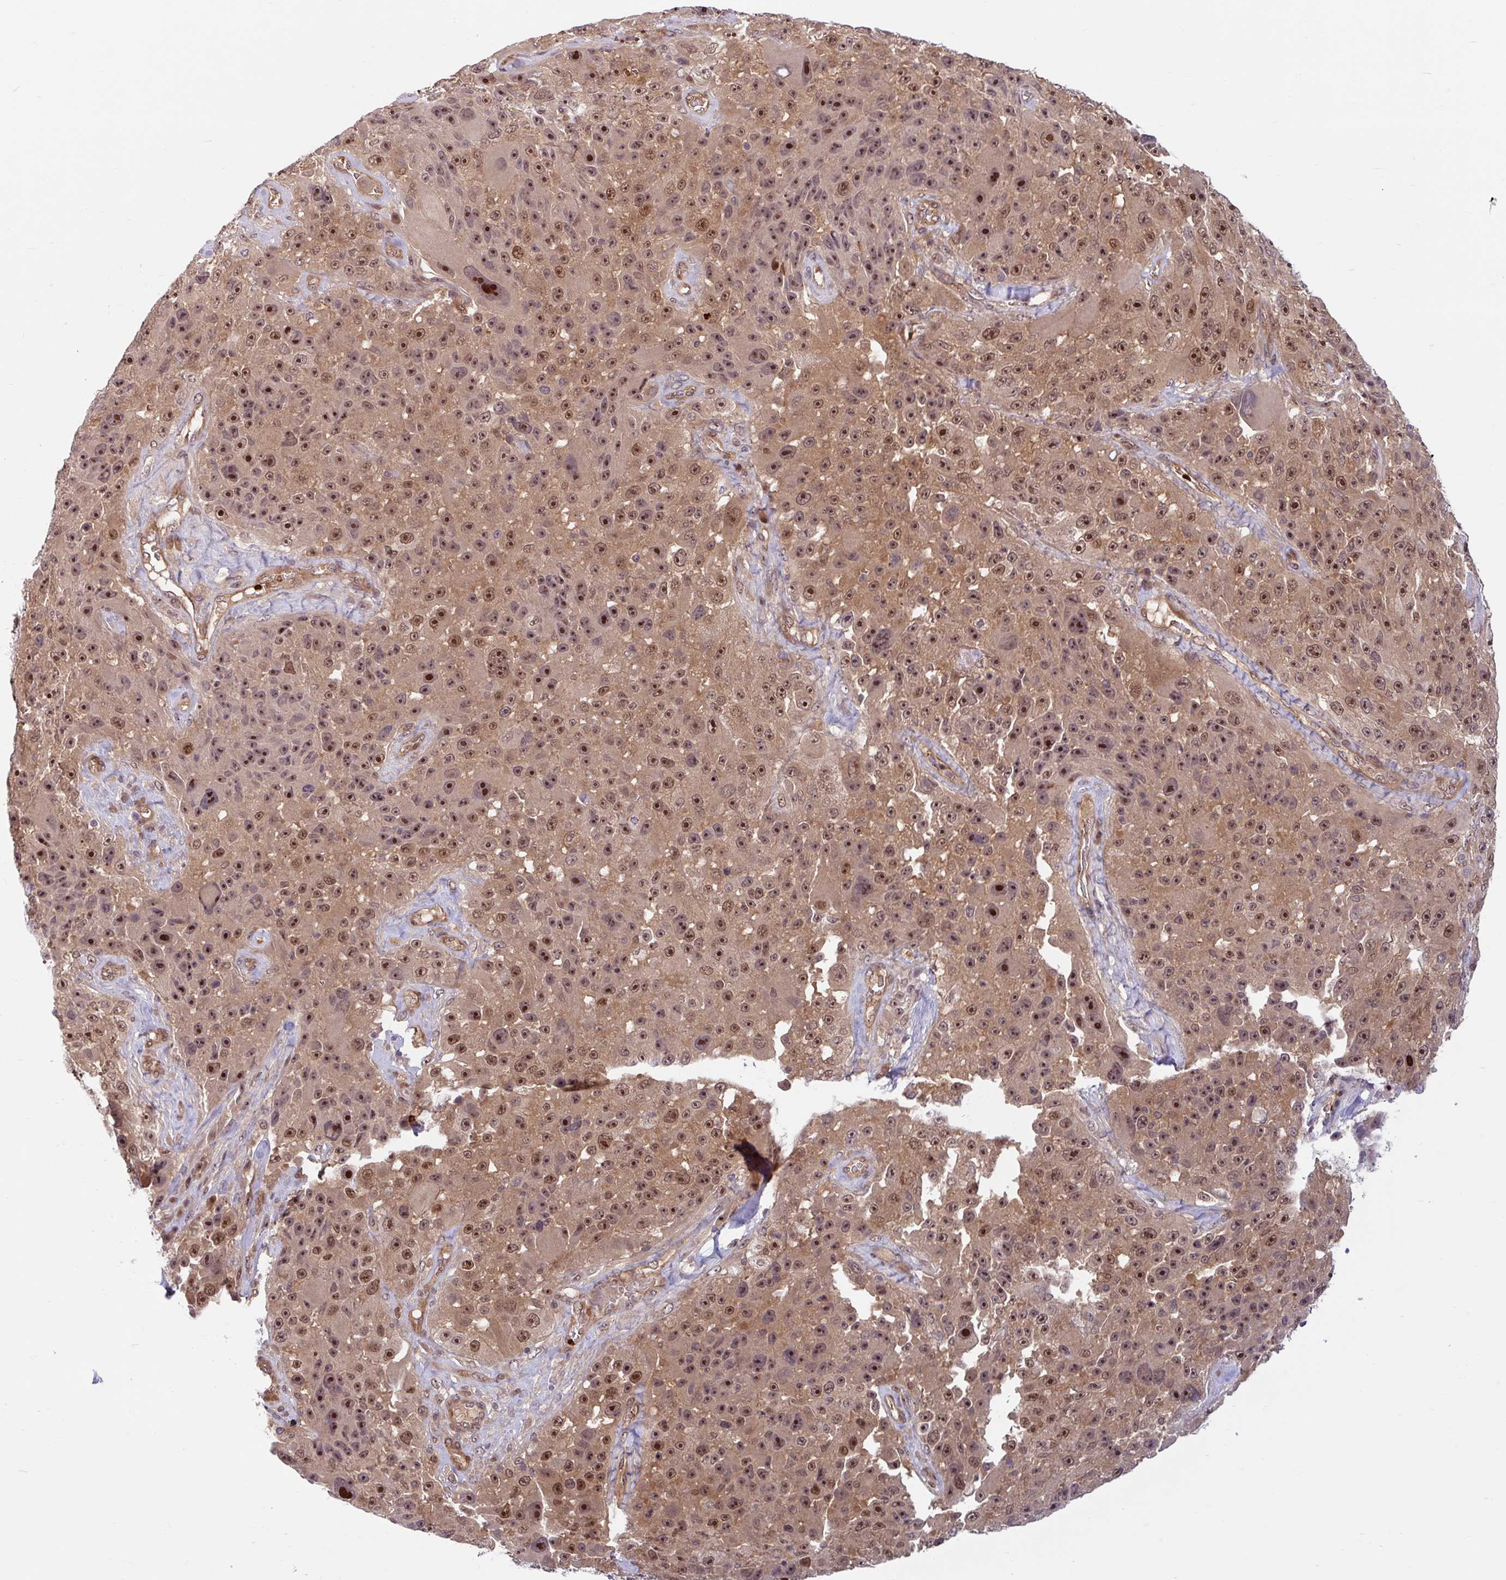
{"staining": {"intensity": "strong", "quantity": ">75%", "location": "cytoplasmic/membranous,nuclear"}, "tissue": "melanoma", "cell_type": "Tumor cells", "image_type": "cancer", "snomed": [{"axis": "morphology", "description": "Malignant melanoma, Metastatic site"}, {"axis": "topography", "description": "Lymph node"}], "caption": "Tumor cells exhibit strong cytoplasmic/membranous and nuclear expression in approximately >75% of cells in melanoma.", "gene": "HMBS", "patient": {"sex": "male", "age": 62}}